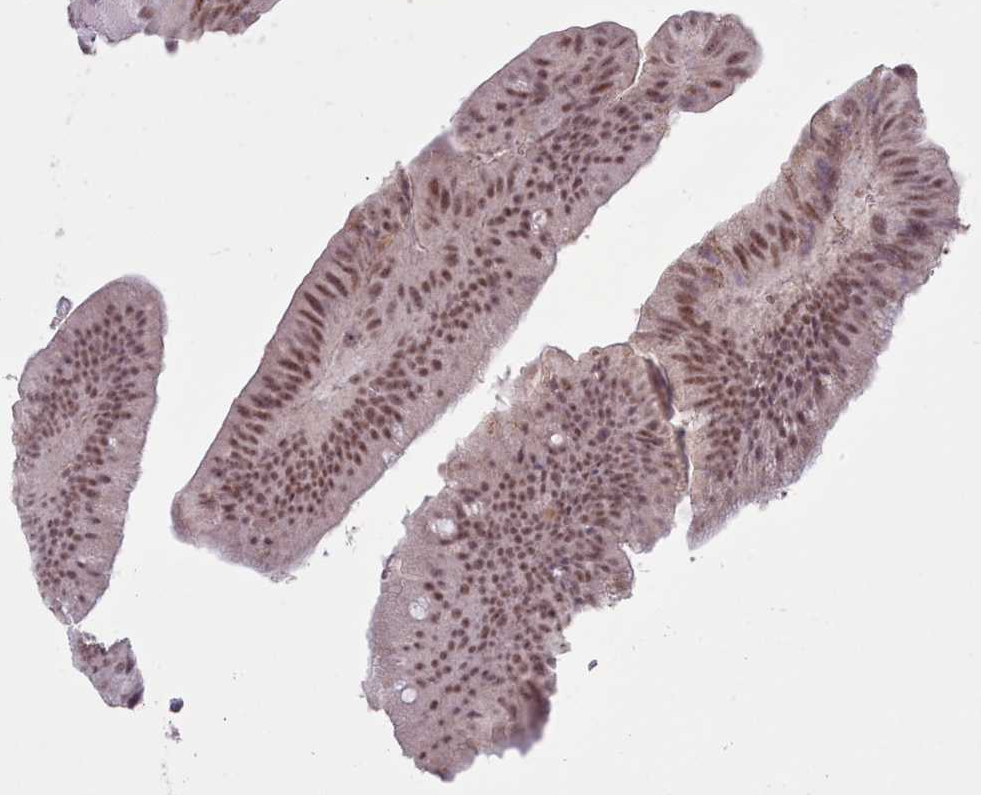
{"staining": {"intensity": "moderate", "quantity": ">75%", "location": "nuclear"}, "tissue": "colorectal cancer", "cell_type": "Tumor cells", "image_type": "cancer", "snomed": [{"axis": "morphology", "description": "Adenocarcinoma, NOS"}, {"axis": "topography", "description": "Colon"}], "caption": "This is an image of immunohistochemistry staining of colorectal adenocarcinoma, which shows moderate staining in the nuclear of tumor cells.", "gene": "RFX1", "patient": {"sex": "female", "age": 43}}